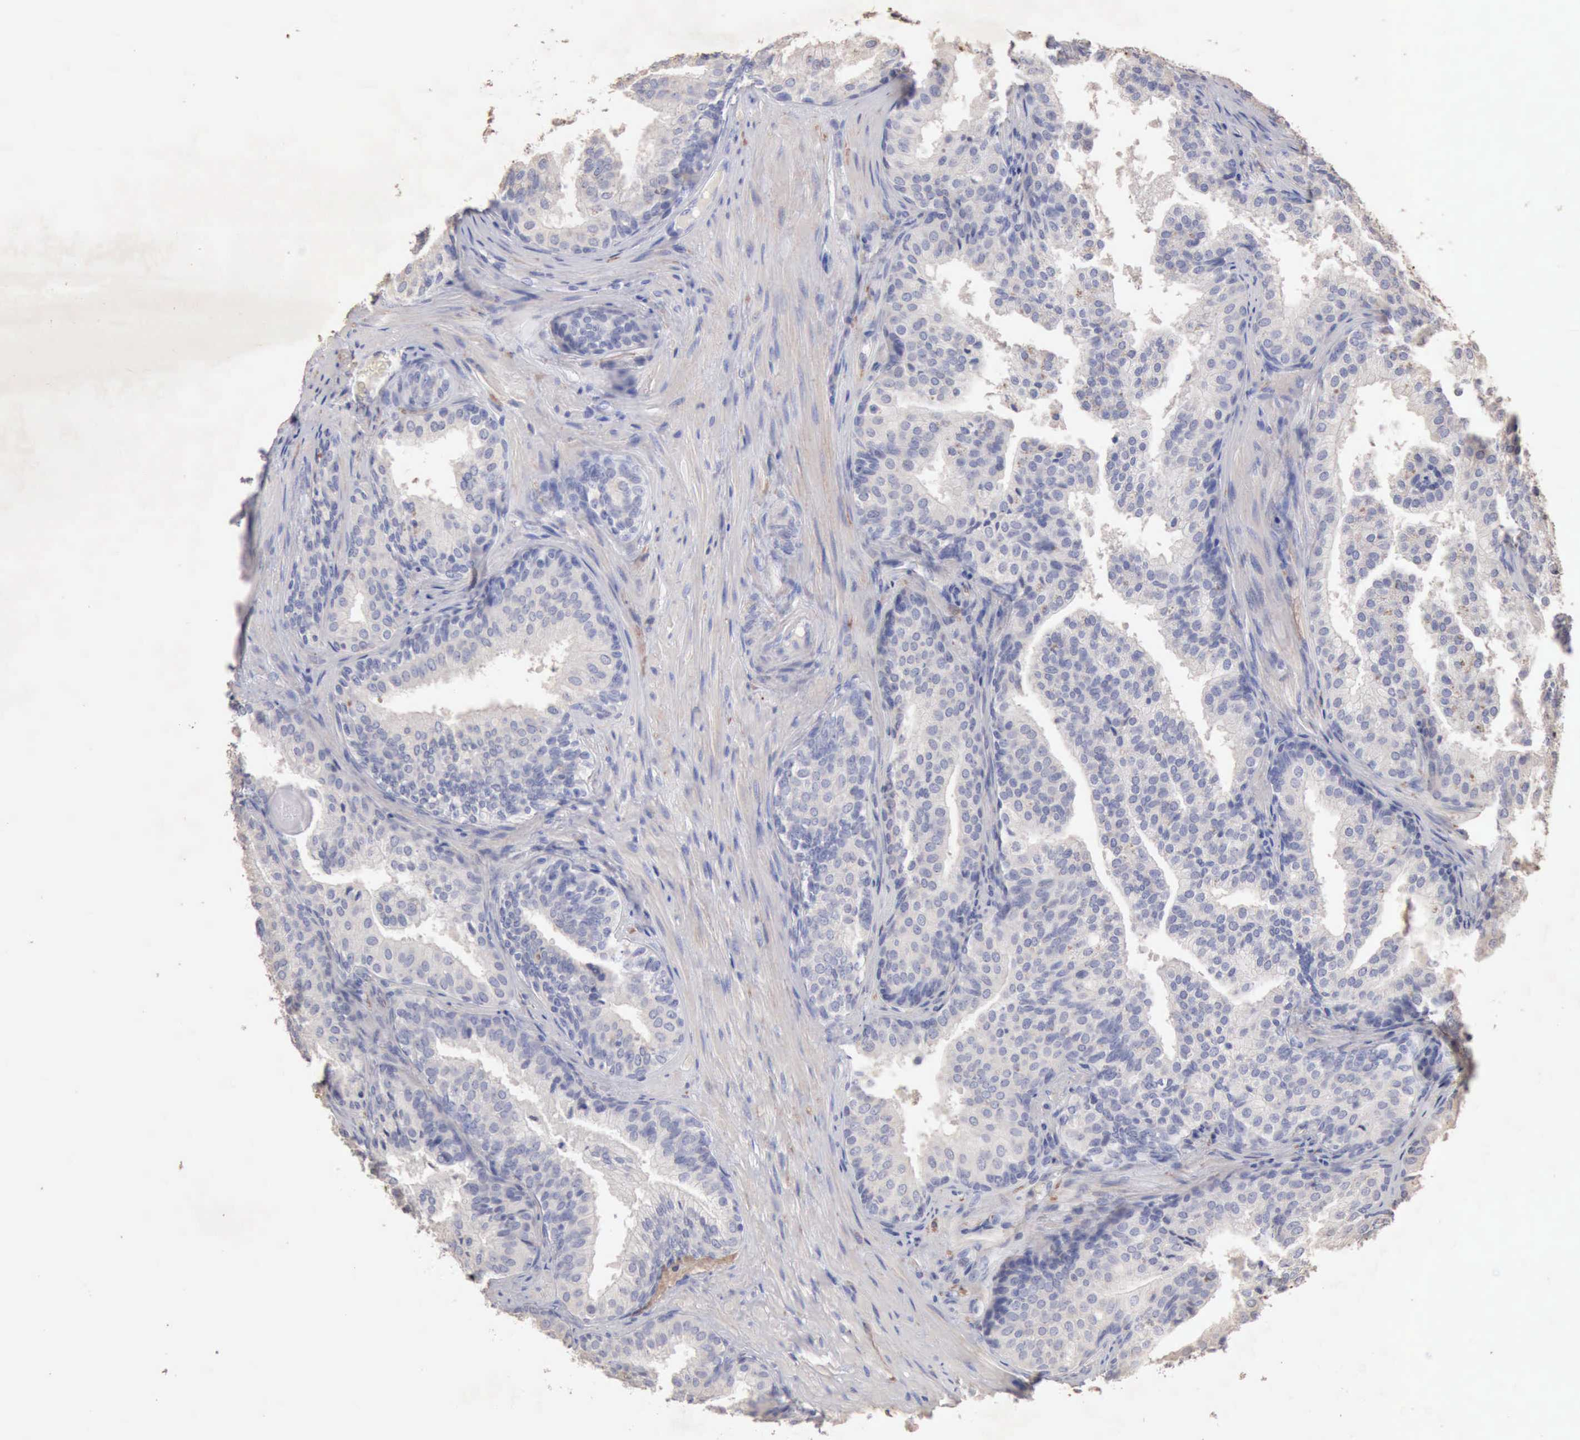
{"staining": {"intensity": "negative", "quantity": "none", "location": "none"}, "tissue": "prostate cancer", "cell_type": "Tumor cells", "image_type": "cancer", "snomed": [{"axis": "morphology", "description": "Adenocarcinoma, Low grade"}, {"axis": "topography", "description": "Prostate"}], "caption": "IHC micrograph of adenocarcinoma (low-grade) (prostate) stained for a protein (brown), which demonstrates no positivity in tumor cells.", "gene": "KRT6B", "patient": {"sex": "male", "age": 69}}